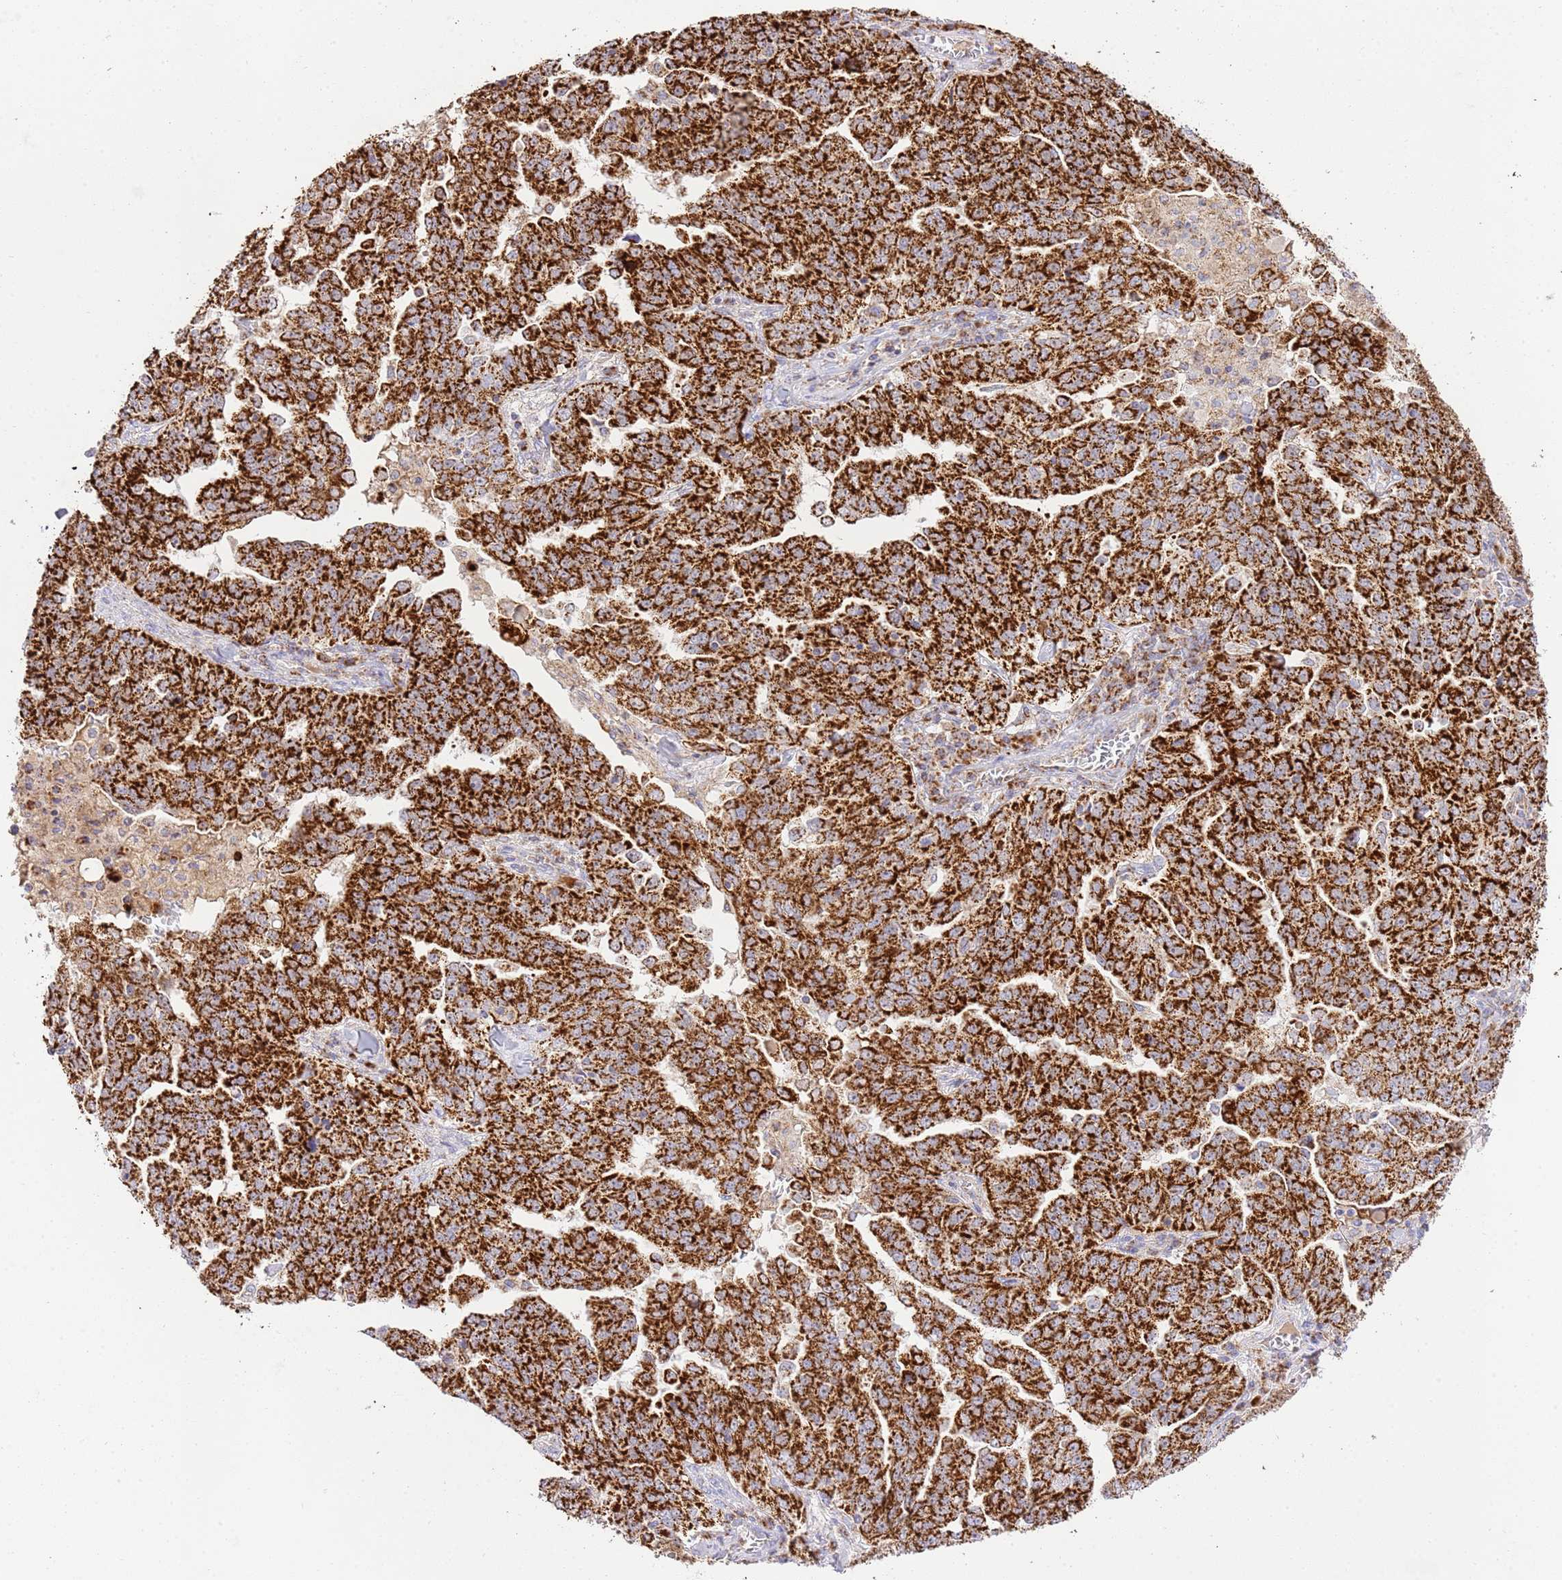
{"staining": {"intensity": "strong", "quantity": ">75%", "location": "cytoplasmic/membranous"}, "tissue": "ovarian cancer", "cell_type": "Tumor cells", "image_type": "cancer", "snomed": [{"axis": "morphology", "description": "Carcinoma, endometroid"}, {"axis": "topography", "description": "Ovary"}], "caption": "Human ovarian endometroid carcinoma stained with a brown dye reveals strong cytoplasmic/membranous positive positivity in about >75% of tumor cells.", "gene": "ZBTB39", "patient": {"sex": "female", "age": 62}}